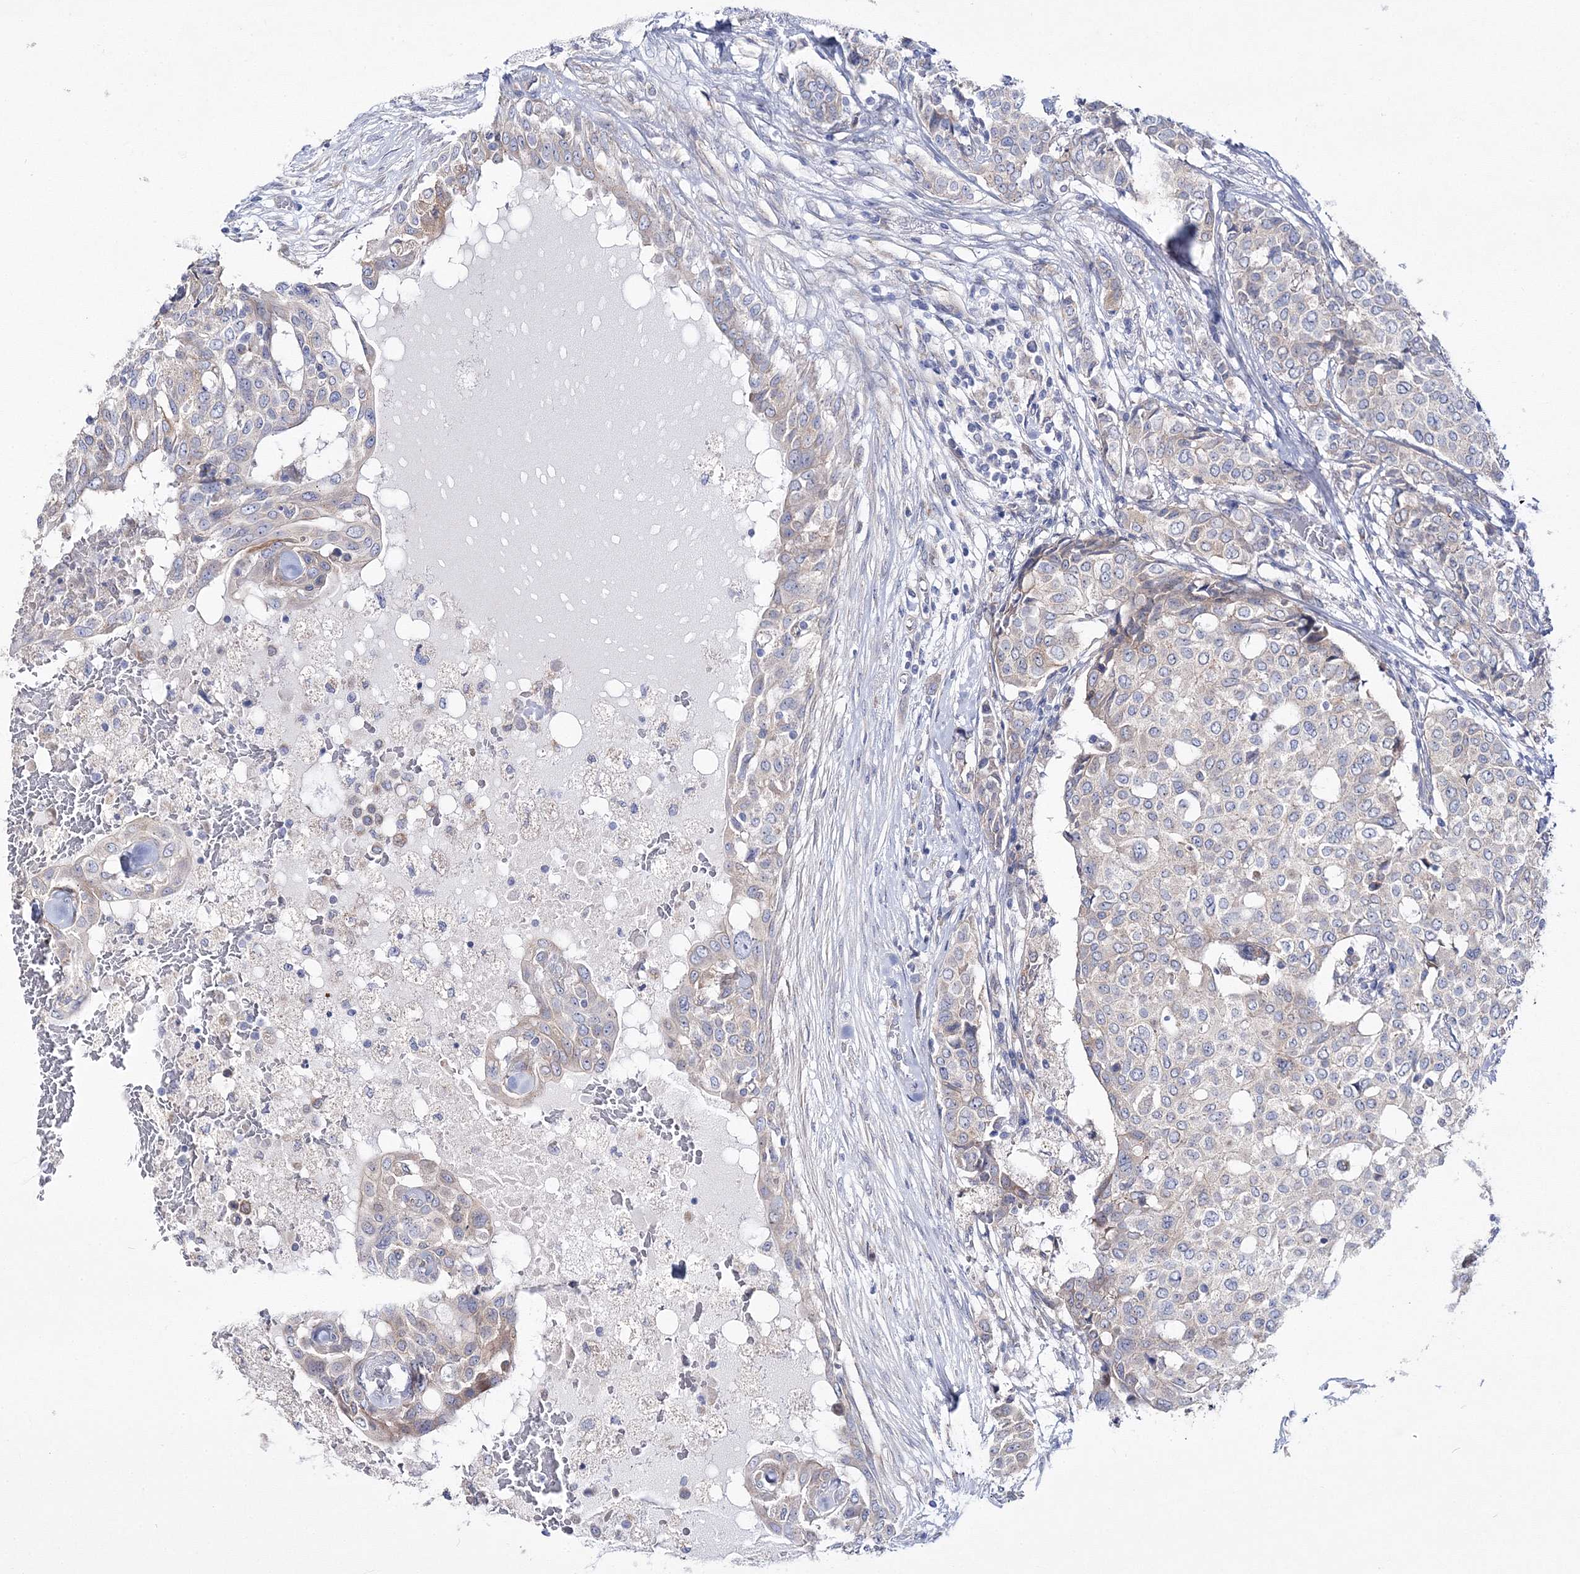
{"staining": {"intensity": "weak", "quantity": "<25%", "location": "cytoplasmic/membranous"}, "tissue": "breast cancer", "cell_type": "Tumor cells", "image_type": "cancer", "snomed": [{"axis": "morphology", "description": "Lobular carcinoma"}, {"axis": "topography", "description": "Breast"}], "caption": "Tumor cells are negative for brown protein staining in lobular carcinoma (breast).", "gene": "ARHGAP32", "patient": {"sex": "female", "age": 51}}